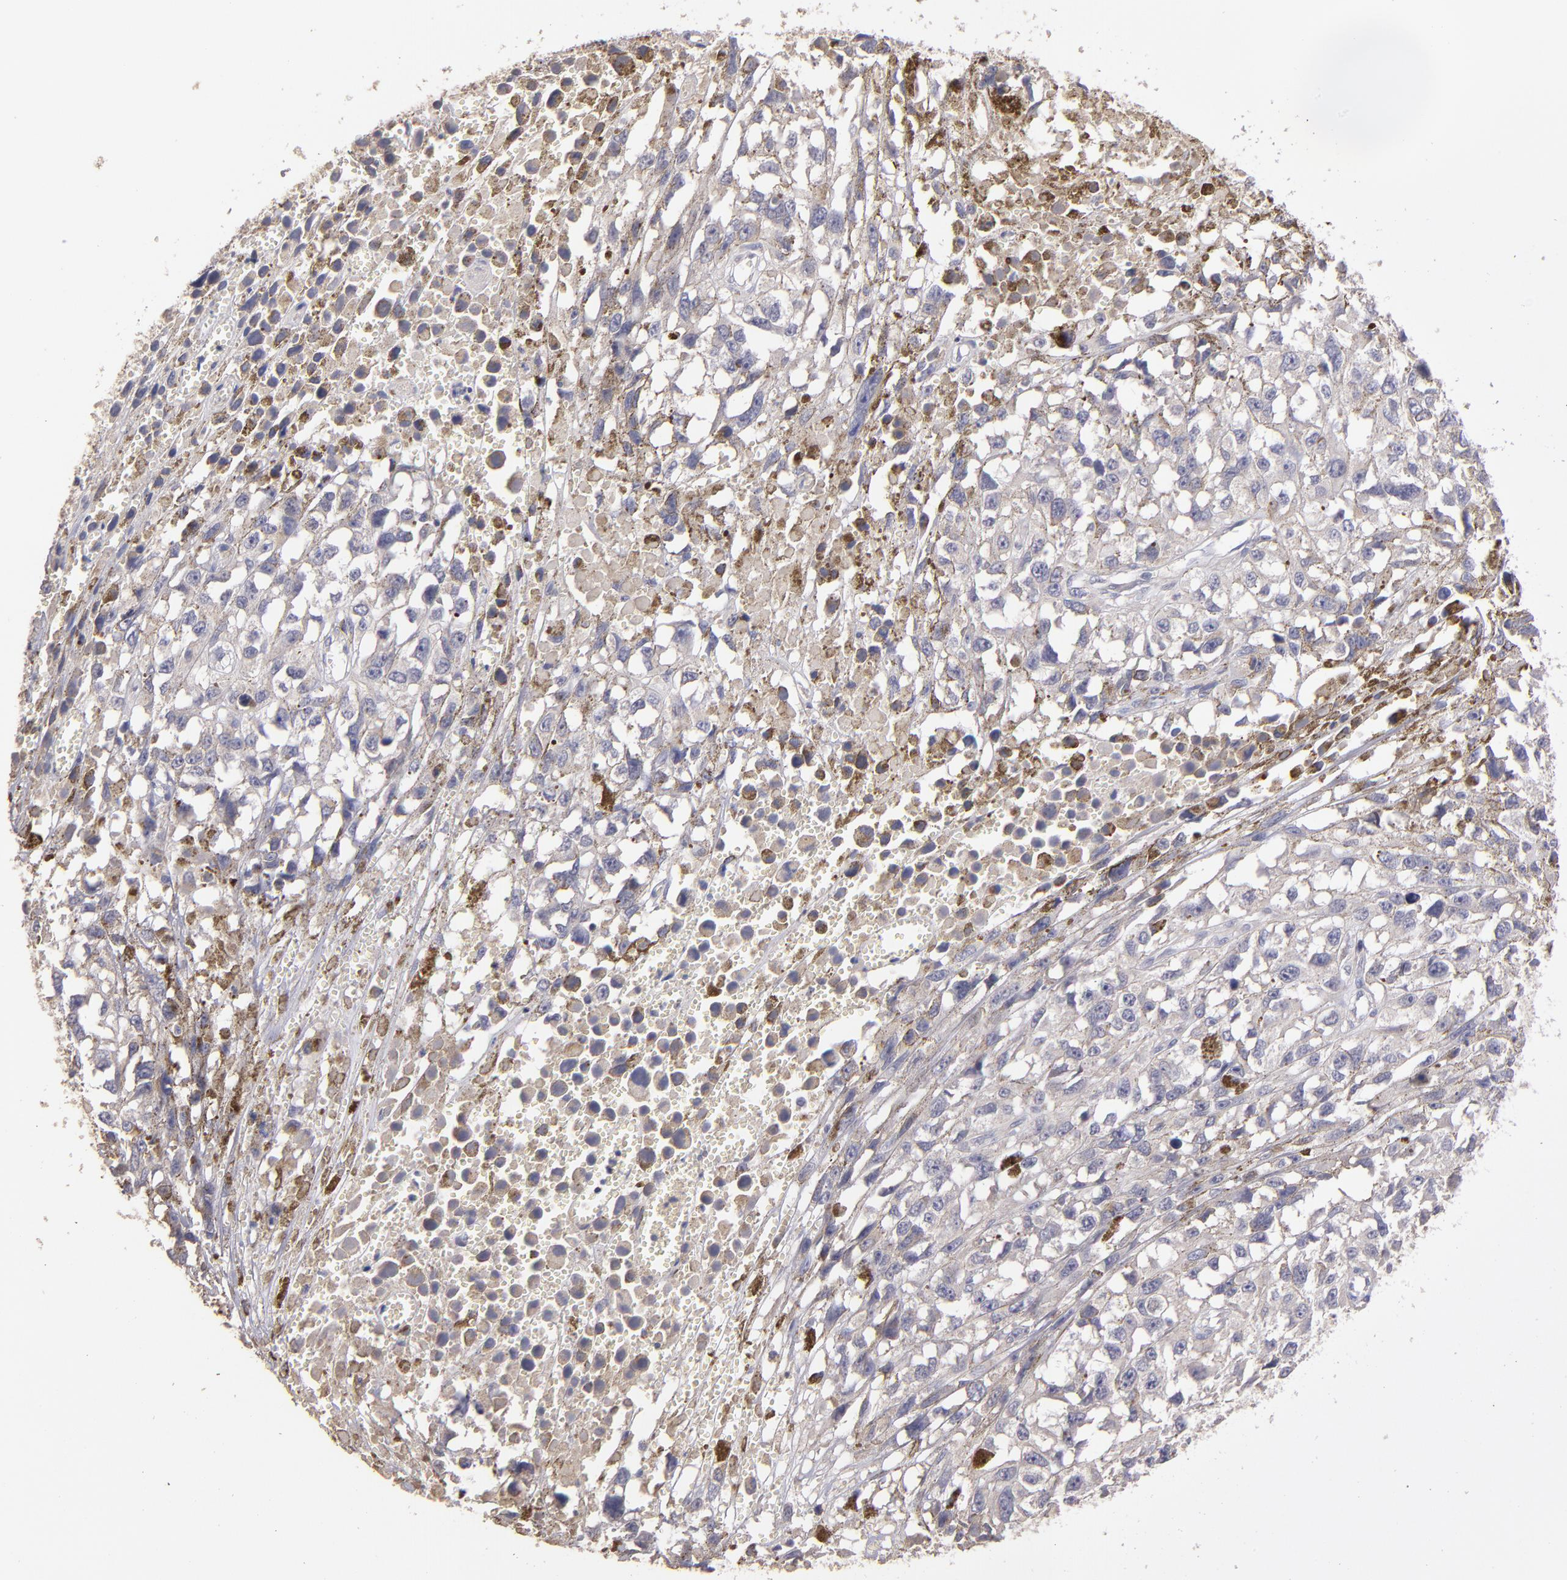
{"staining": {"intensity": "weak", "quantity": "<25%", "location": "cytoplasmic/membranous"}, "tissue": "melanoma", "cell_type": "Tumor cells", "image_type": "cancer", "snomed": [{"axis": "morphology", "description": "Malignant melanoma, Metastatic site"}, {"axis": "topography", "description": "Lymph node"}], "caption": "A high-resolution photomicrograph shows IHC staining of malignant melanoma (metastatic site), which exhibits no significant expression in tumor cells. Nuclei are stained in blue.", "gene": "GNAZ", "patient": {"sex": "male", "age": 59}}